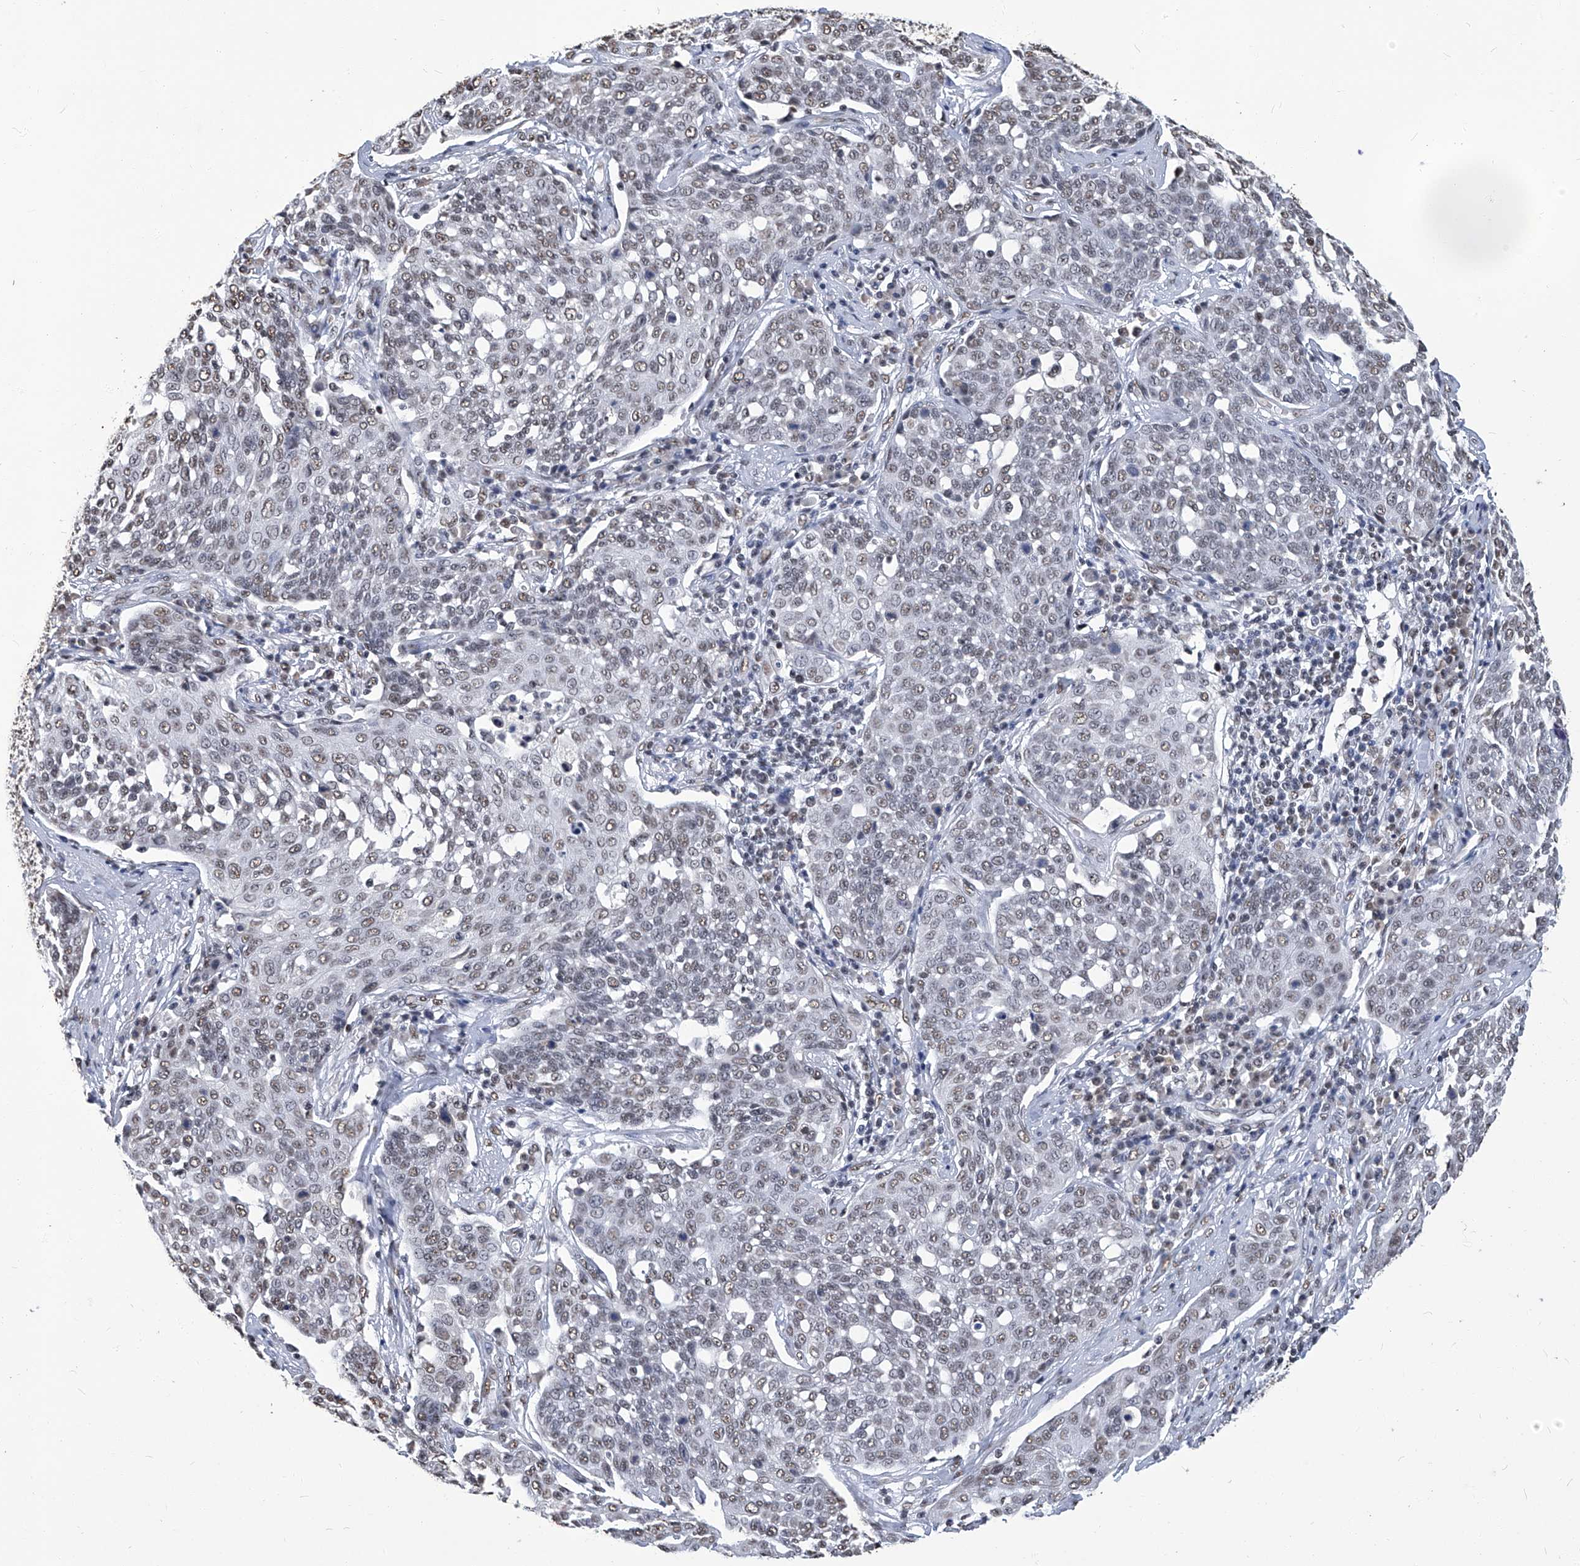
{"staining": {"intensity": "weak", "quantity": "<25%", "location": "nuclear"}, "tissue": "cervical cancer", "cell_type": "Tumor cells", "image_type": "cancer", "snomed": [{"axis": "morphology", "description": "Squamous cell carcinoma, NOS"}, {"axis": "topography", "description": "Cervix"}], "caption": "Immunohistochemical staining of cervical squamous cell carcinoma demonstrates no significant expression in tumor cells.", "gene": "HBP1", "patient": {"sex": "female", "age": 34}}